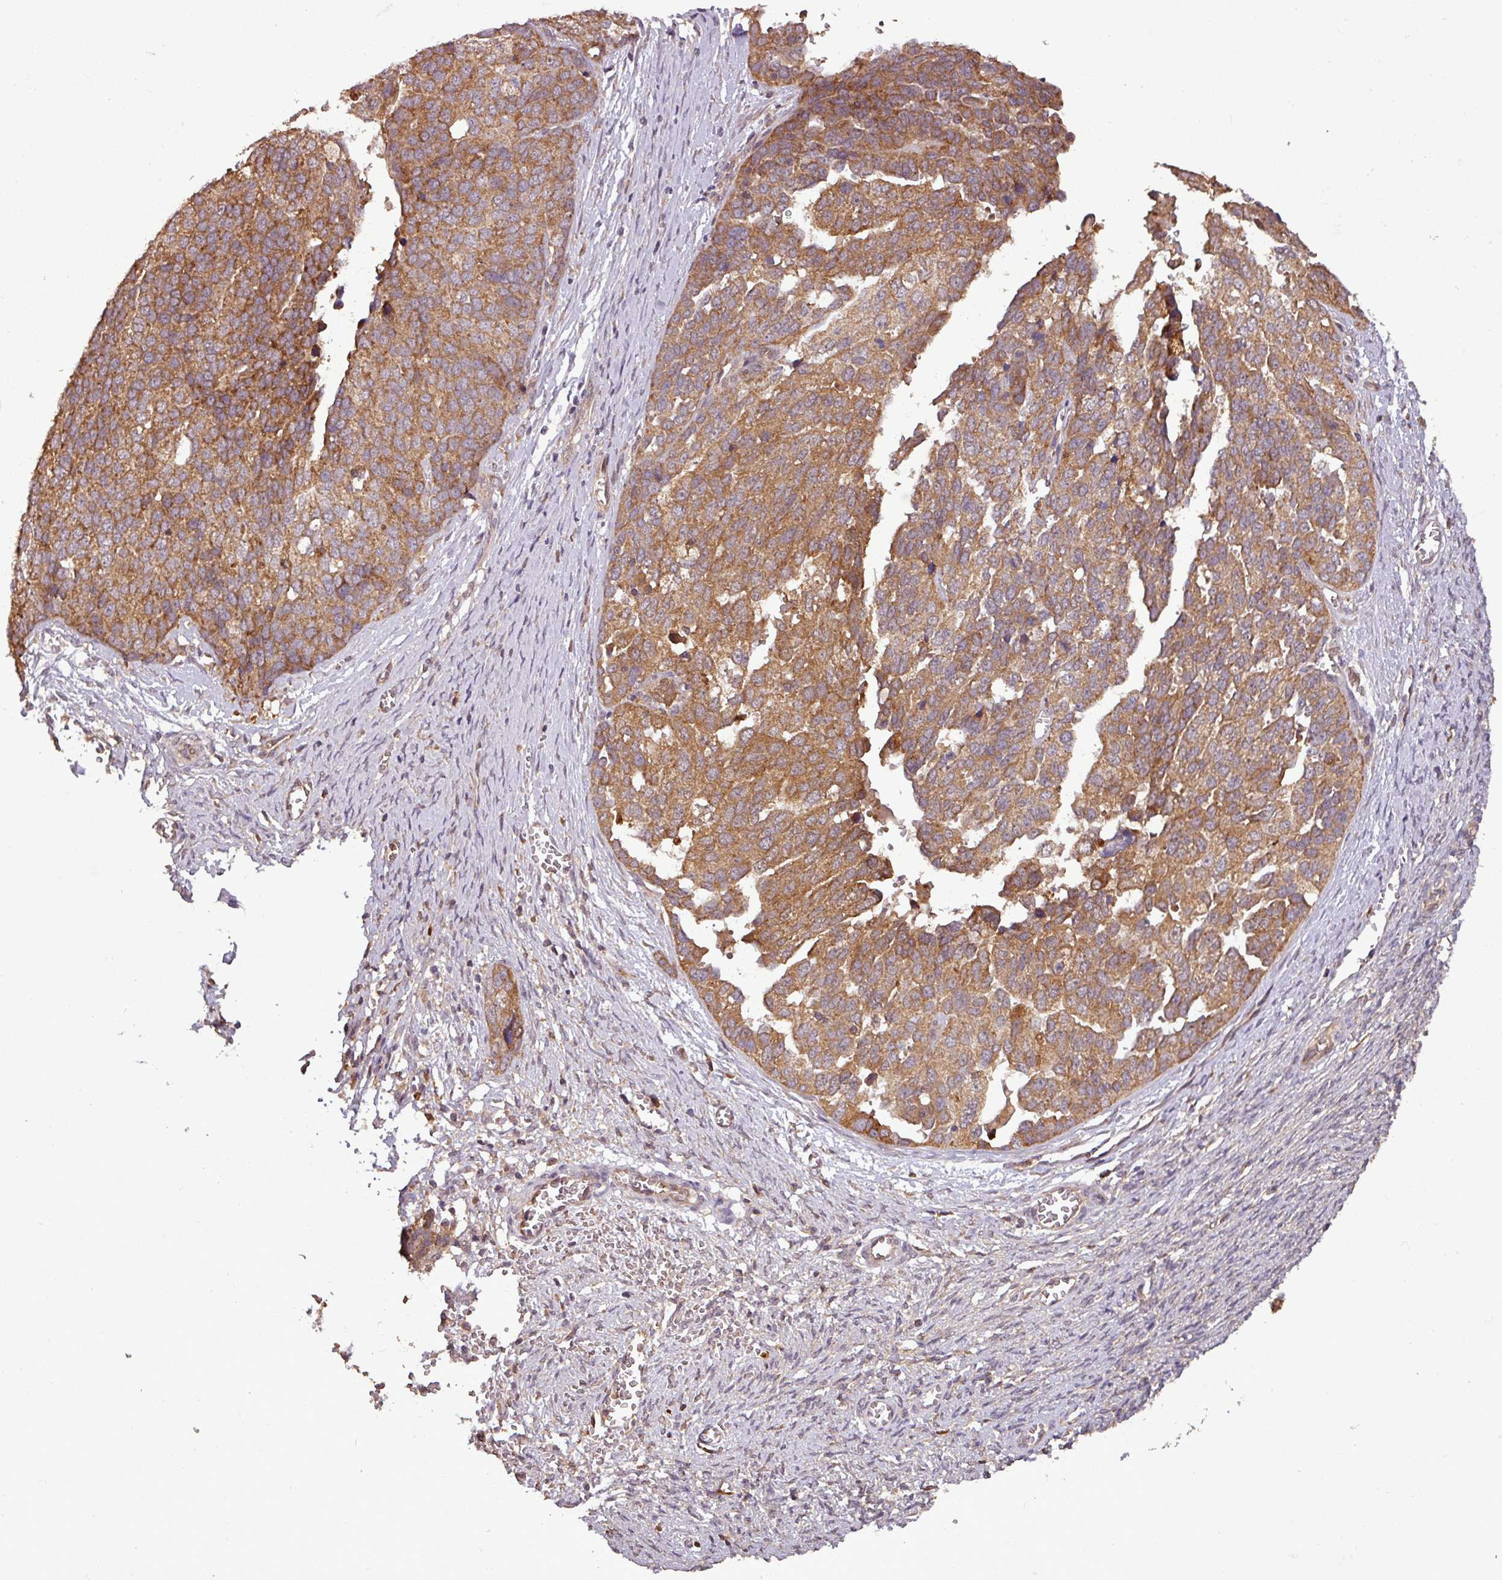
{"staining": {"intensity": "moderate", "quantity": ">75%", "location": "cytoplasmic/membranous"}, "tissue": "ovarian cancer", "cell_type": "Tumor cells", "image_type": "cancer", "snomed": [{"axis": "morphology", "description": "Cystadenocarcinoma, serous, NOS"}, {"axis": "topography", "description": "Ovary"}], "caption": "Protein positivity by IHC exhibits moderate cytoplasmic/membranous positivity in about >75% of tumor cells in serous cystadenocarcinoma (ovarian).", "gene": "NT5C3A", "patient": {"sex": "female", "age": 44}}